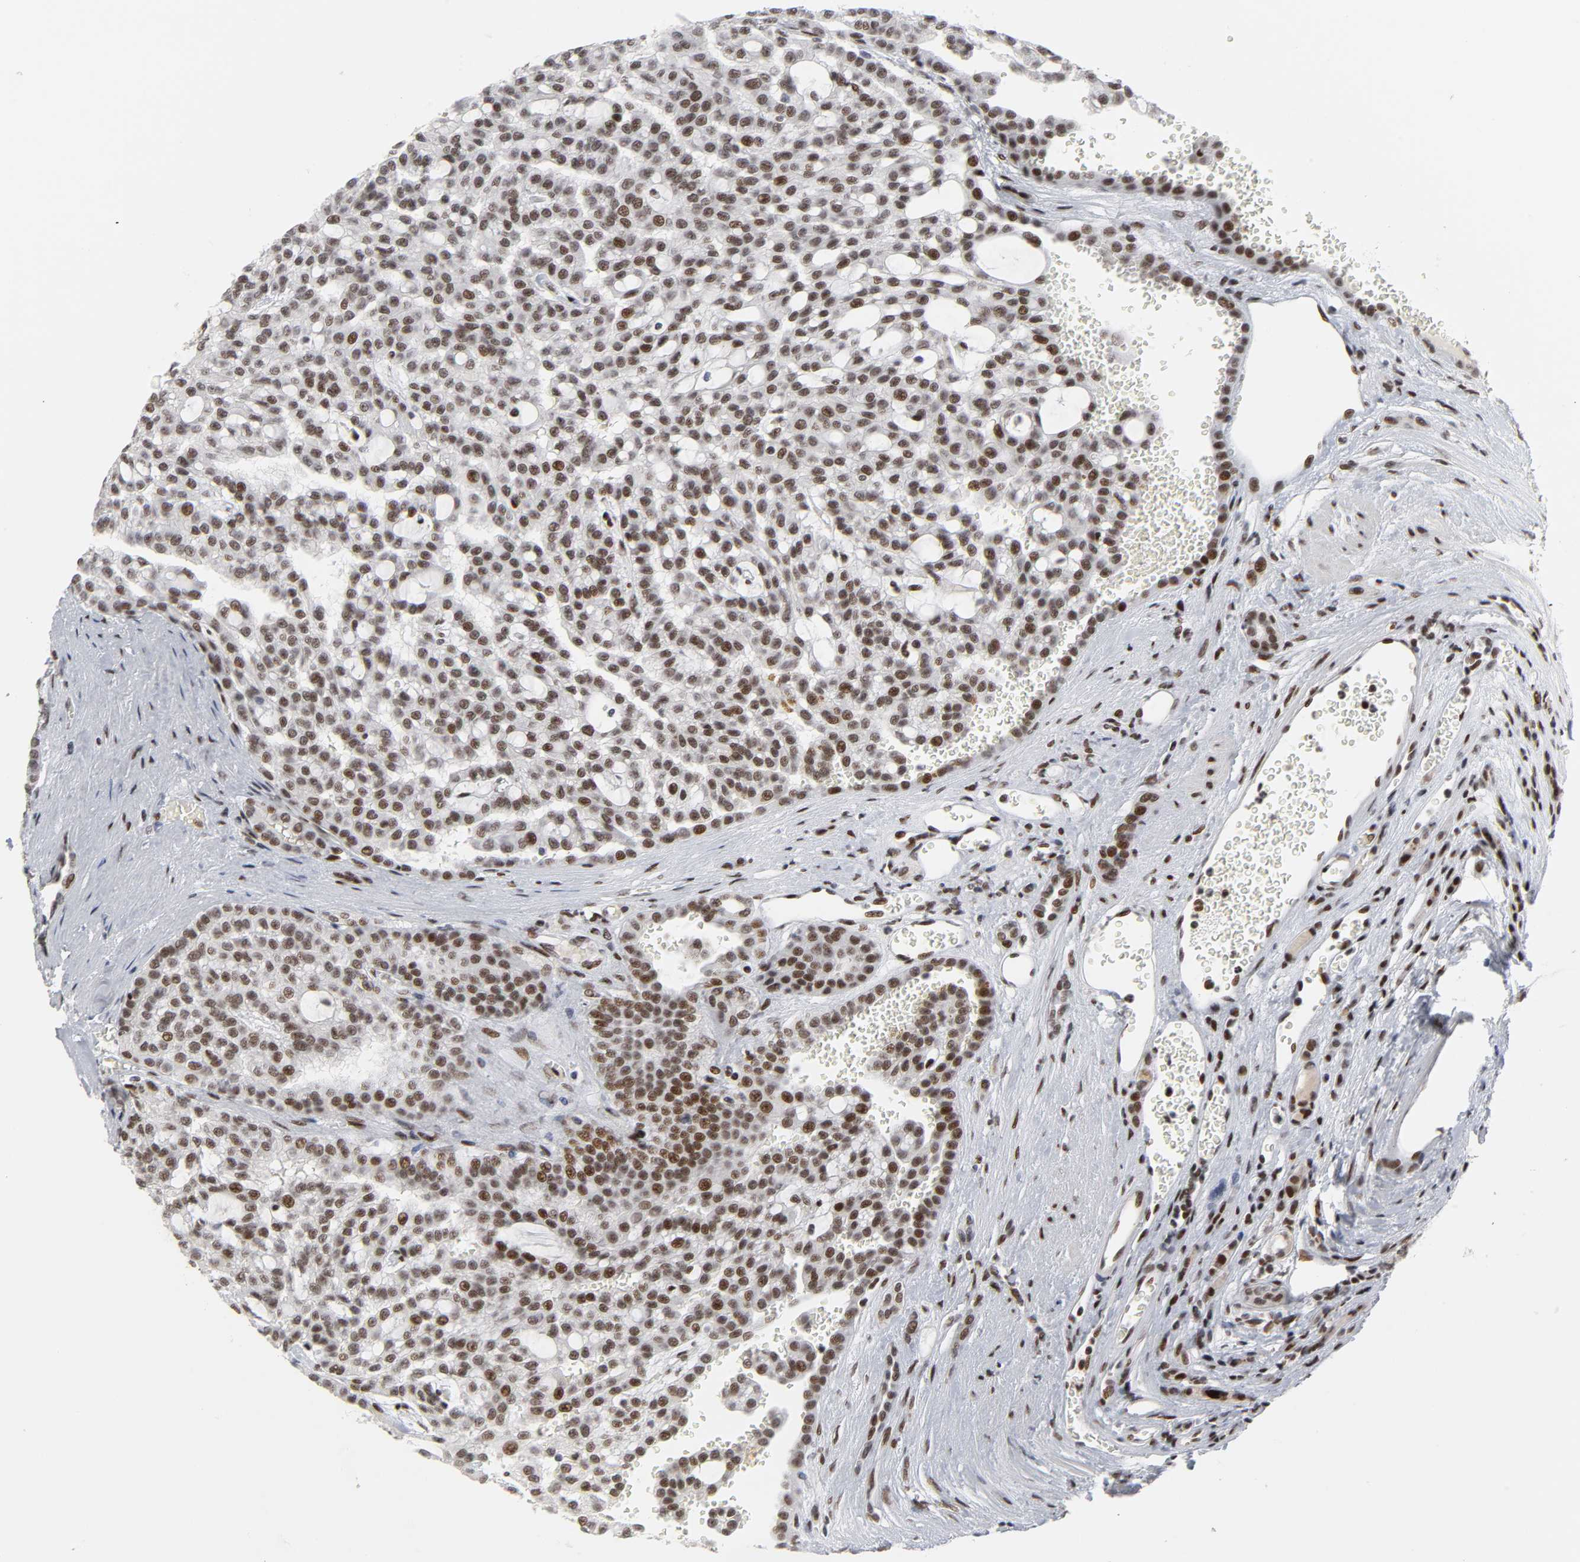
{"staining": {"intensity": "moderate", "quantity": ">75%", "location": "nuclear"}, "tissue": "renal cancer", "cell_type": "Tumor cells", "image_type": "cancer", "snomed": [{"axis": "morphology", "description": "Adenocarcinoma, NOS"}, {"axis": "topography", "description": "Kidney"}], "caption": "Immunohistochemical staining of human adenocarcinoma (renal) exhibits medium levels of moderate nuclear protein staining in approximately >75% of tumor cells. The staining is performed using DAB brown chromogen to label protein expression. The nuclei are counter-stained blue using hematoxylin.", "gene": "CREBBP", "patient": {"sex": "male", "age": 63}}